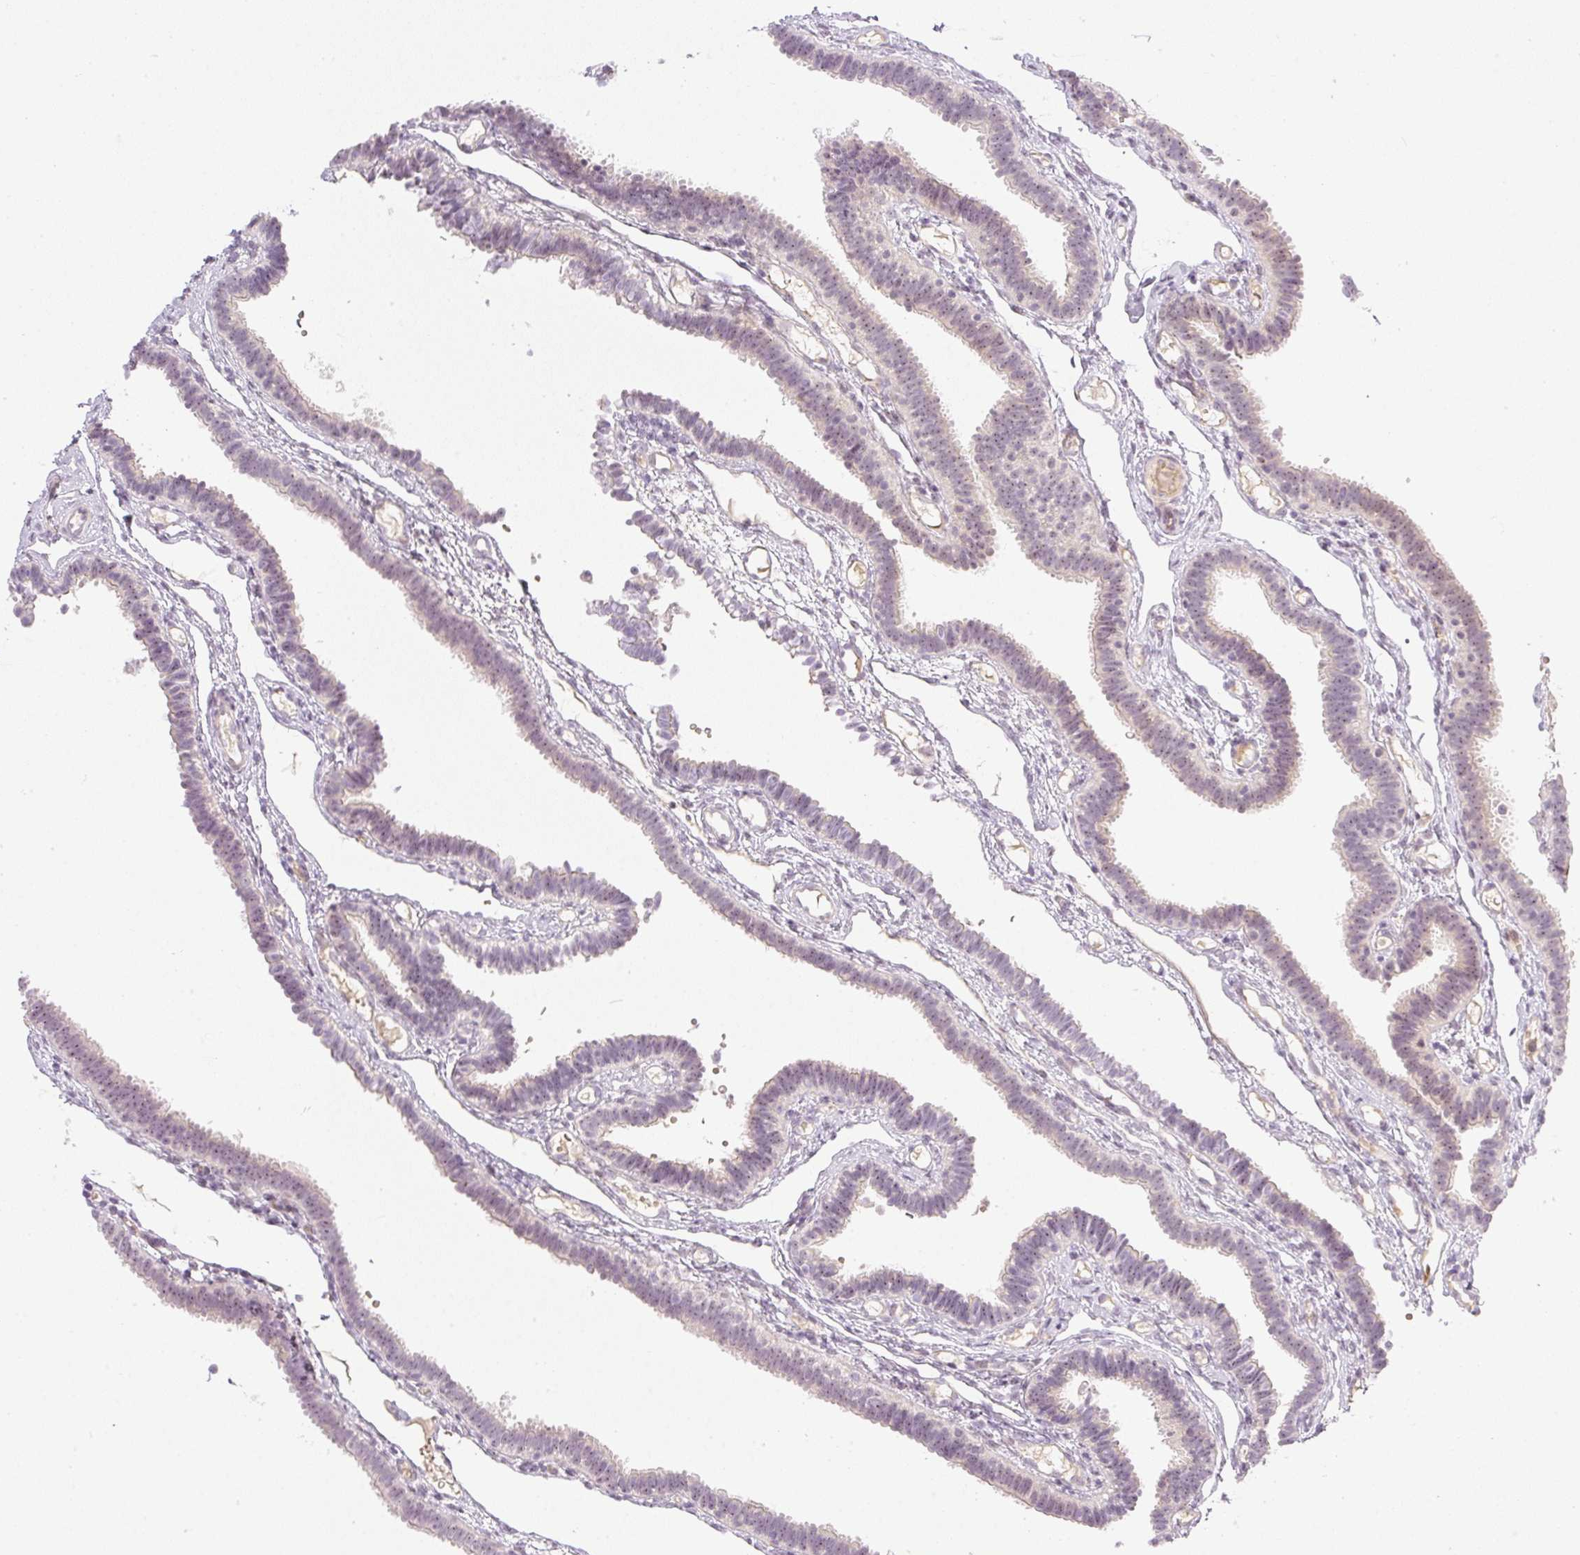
{"staining": {"intensity": "moderate", "quantity": "25%-75%", "location": "nuclear"}, "tissue": "fallopian tube", "cell_type": "Glandular cells", "image_type": "normal", "snomed": [{"axis": "morphology", "description": "Normal tissue, NOS"}, {"axis": "topography", "description": "Fallopian tube"}], "caption": "Normal fallopian tube exhibits moderate nuclear positivity in about 25%-75% of glandular cells.", "gene": "AAR2", "patient": {"sex": "female", "age": 37}}